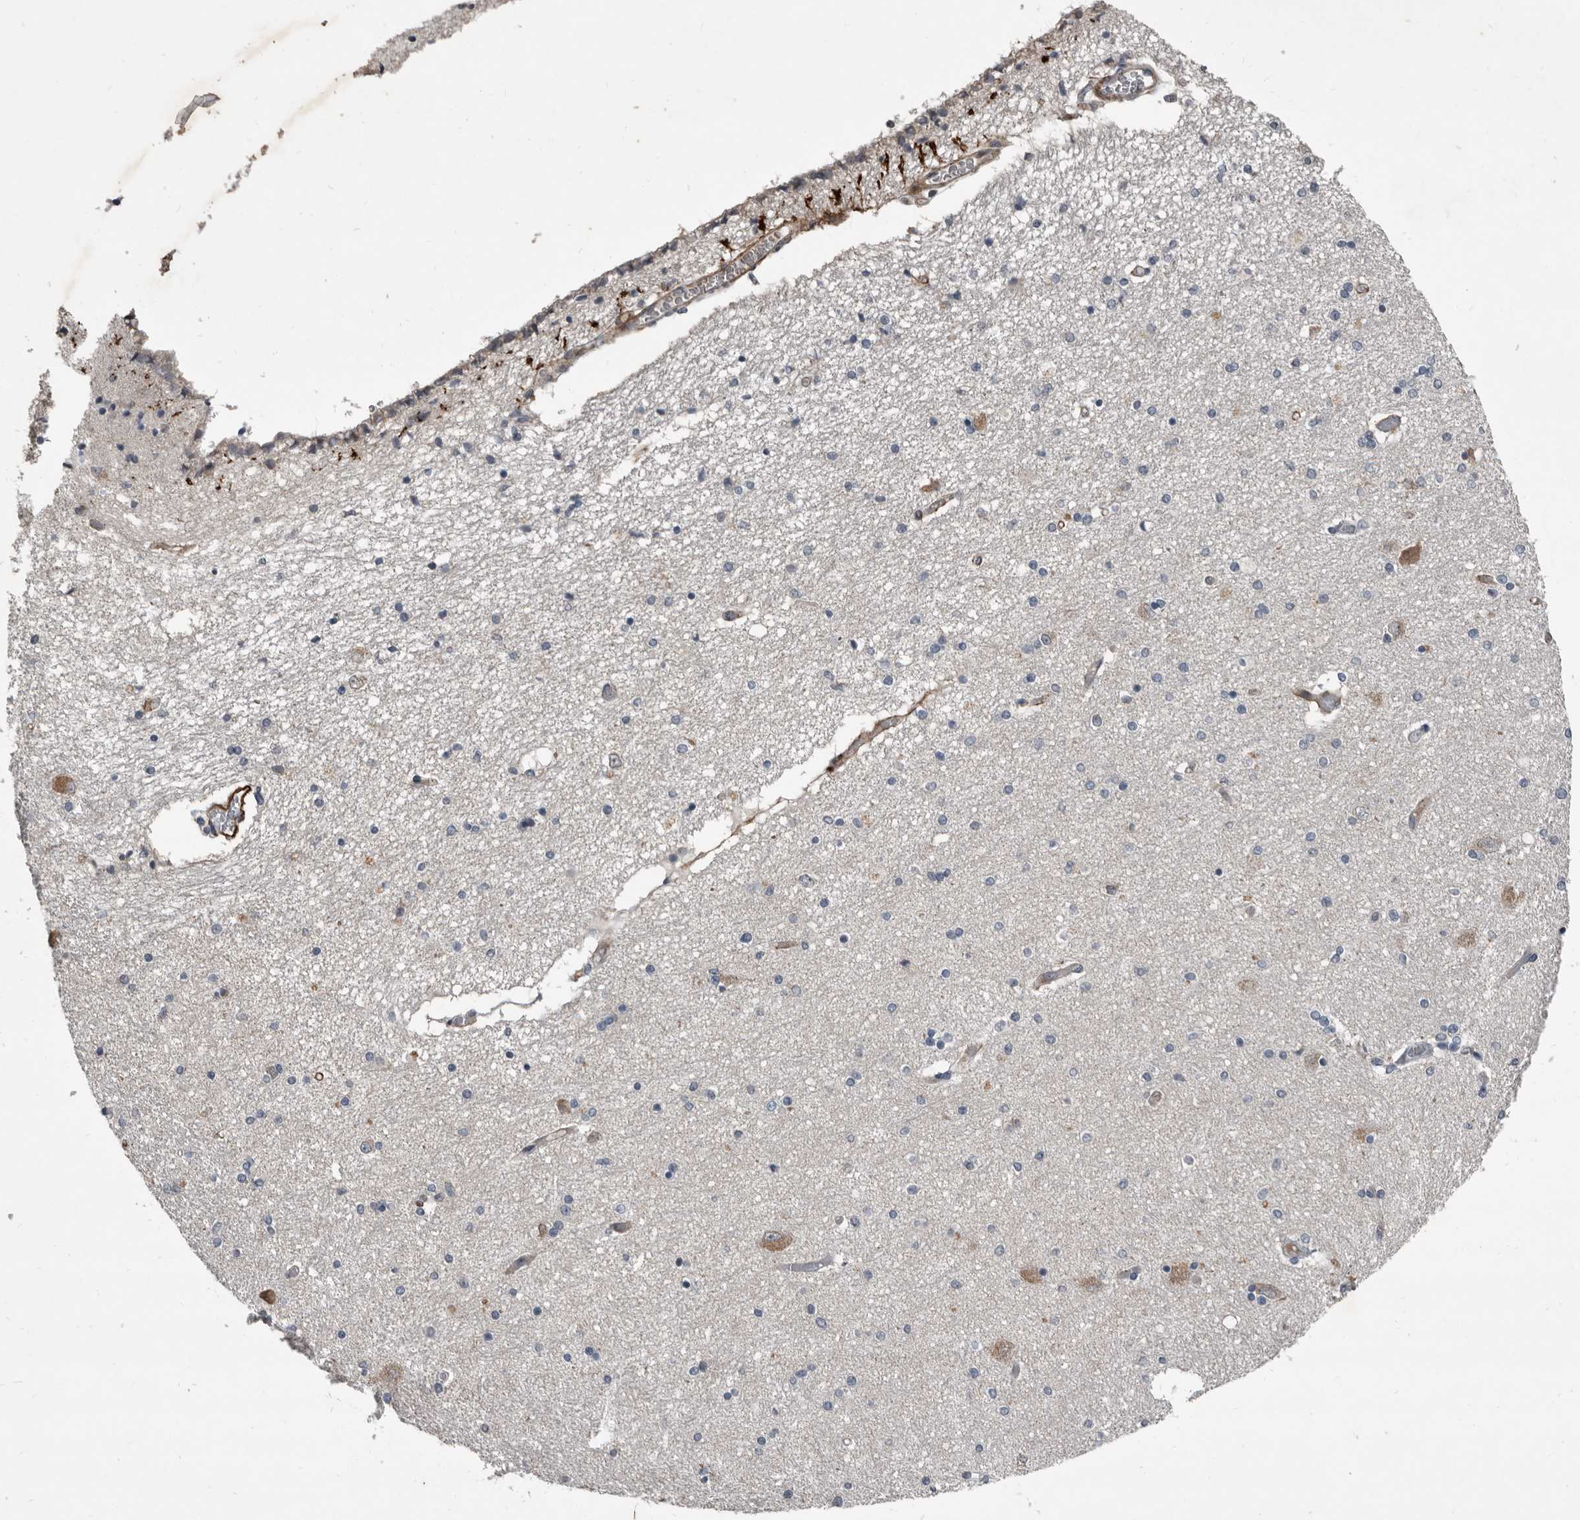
{"staining": {"intensity": "negative", "quantity": "none", "location": "none"}, "tissue": "hippocampus", "cell_type": "Glial cells", "image_type": "normal", "snomed": [{"axis": "morphology", "description": "Normal tissue, NOS"}, {"axis": "topography", "description": "Hippocampus"}], "caption": "Photomicrograph shows no significant protein positivity in glial cells of benign hippocampus.", "gene": "C1orf216", "patient": {"sex": "female", "age": 54}}